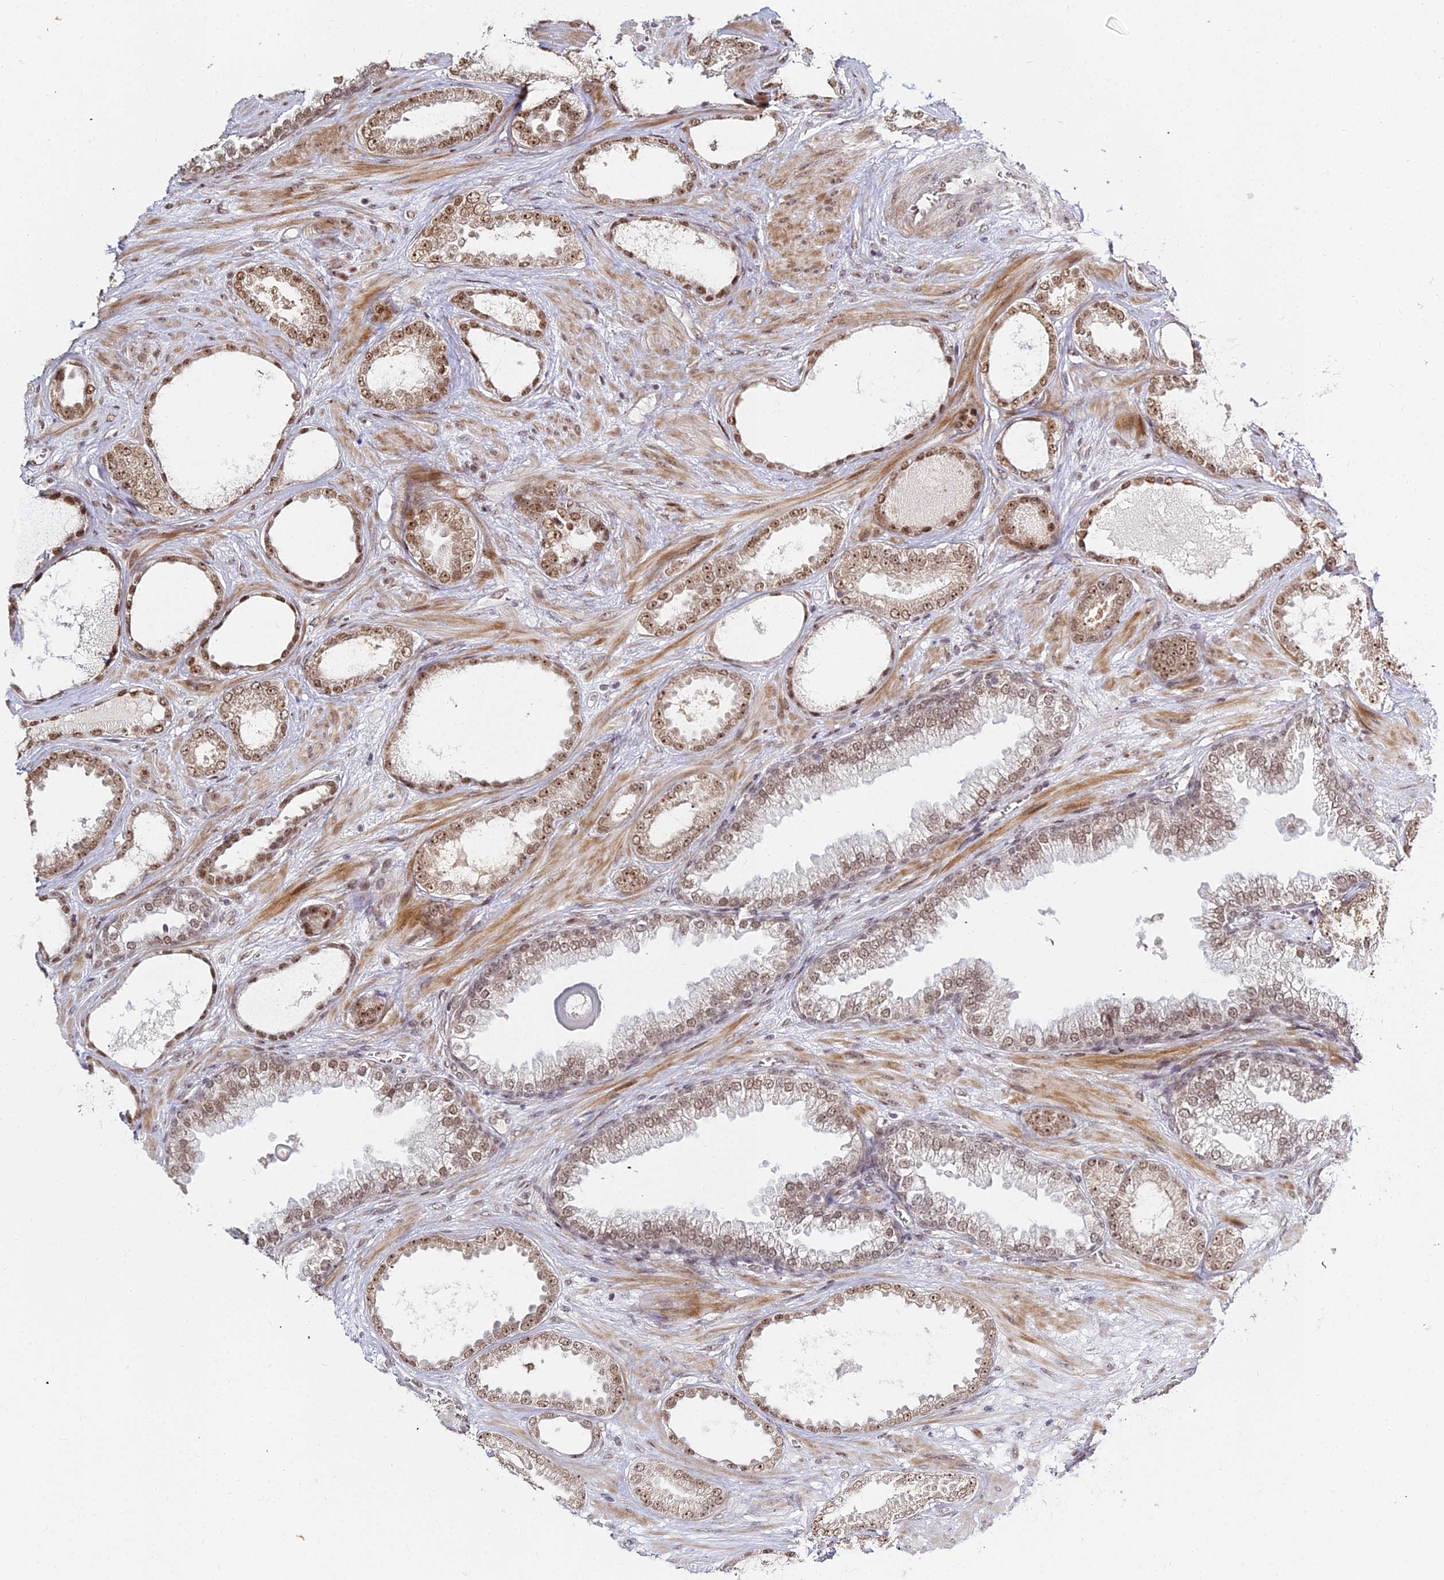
{"staining": {"intensity": "moderate", "quantity": ">75%", "location": "nuclear"}, "tissue": "prostate cancer", "cell_type": "Tumor cells", "image_type": "cancer", "snomed": [{"axis": "morphology", "description": "Adenocarcinoma, Low grade"}, {"axis": "topography", "description": "Prostate"}], "caption": "An IHC histopathology image of tumor tissue is shown. Protein staining in brown labels moderate nuclear positivity in prostate cancer (adenocarcinoma (low-grade)) within tumor cells. Immunohistochemistry (ihc) stains the protein of interest in brown and the nuclei are stained blue.", "gene": "ABCA2", "patient": {"sex": "male", "age": 57}}